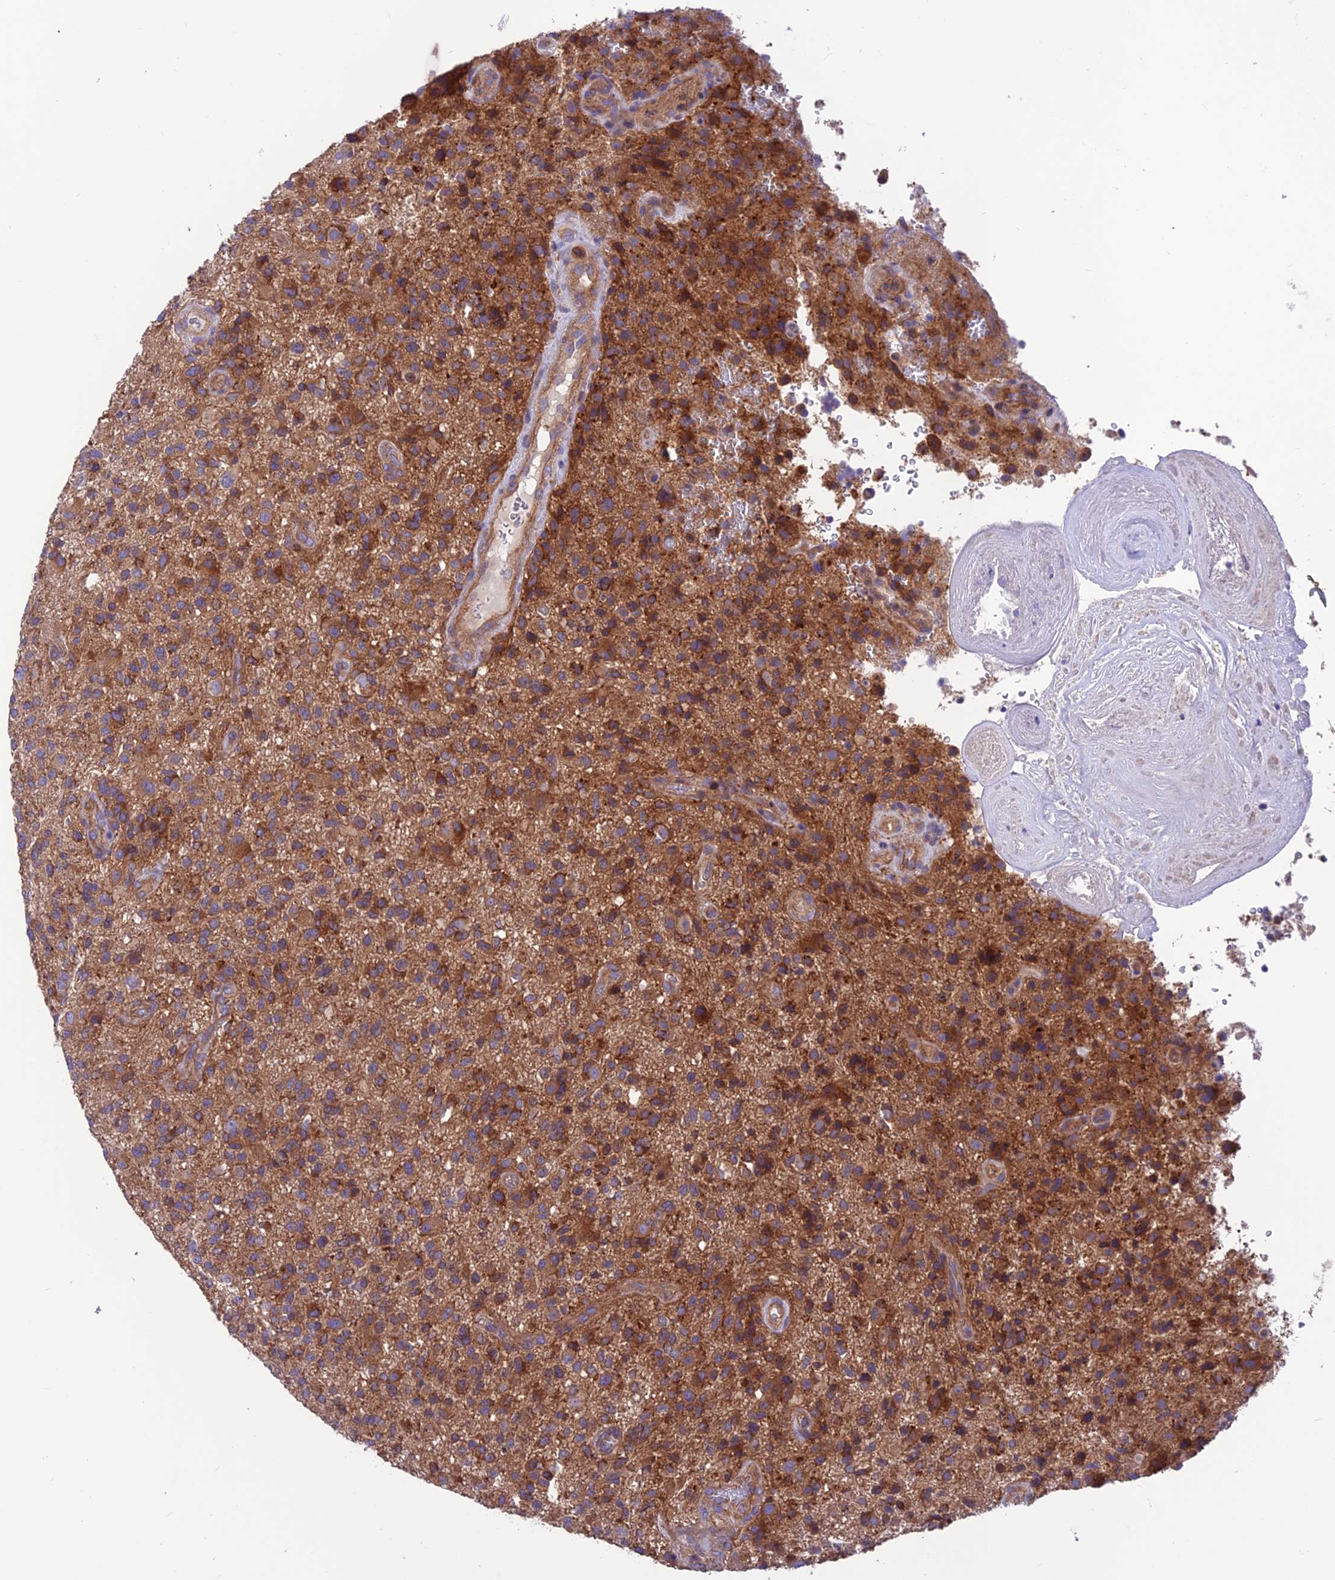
{"staining": {"intensity": "moderate", "quantity": ">75%", "location": "cytoplasmic/membranous"}, "tissue": "glioma", "cell_type": "Tumor cells", "image_type": "cancer", "snomed": [{"axis": "morphology", "description": "Glioma, malignant, High grade"}, {"axis": "topography", "description": "Brain"}], "caption": "IHC image of human glioma stained for a protein (brown), which reveals medium levels of moderate cytoplasmic/membranous positivity in about >75% of tumor cells.", "gene": "VPS16", "patient": {"sex": "male", "age": 47}}